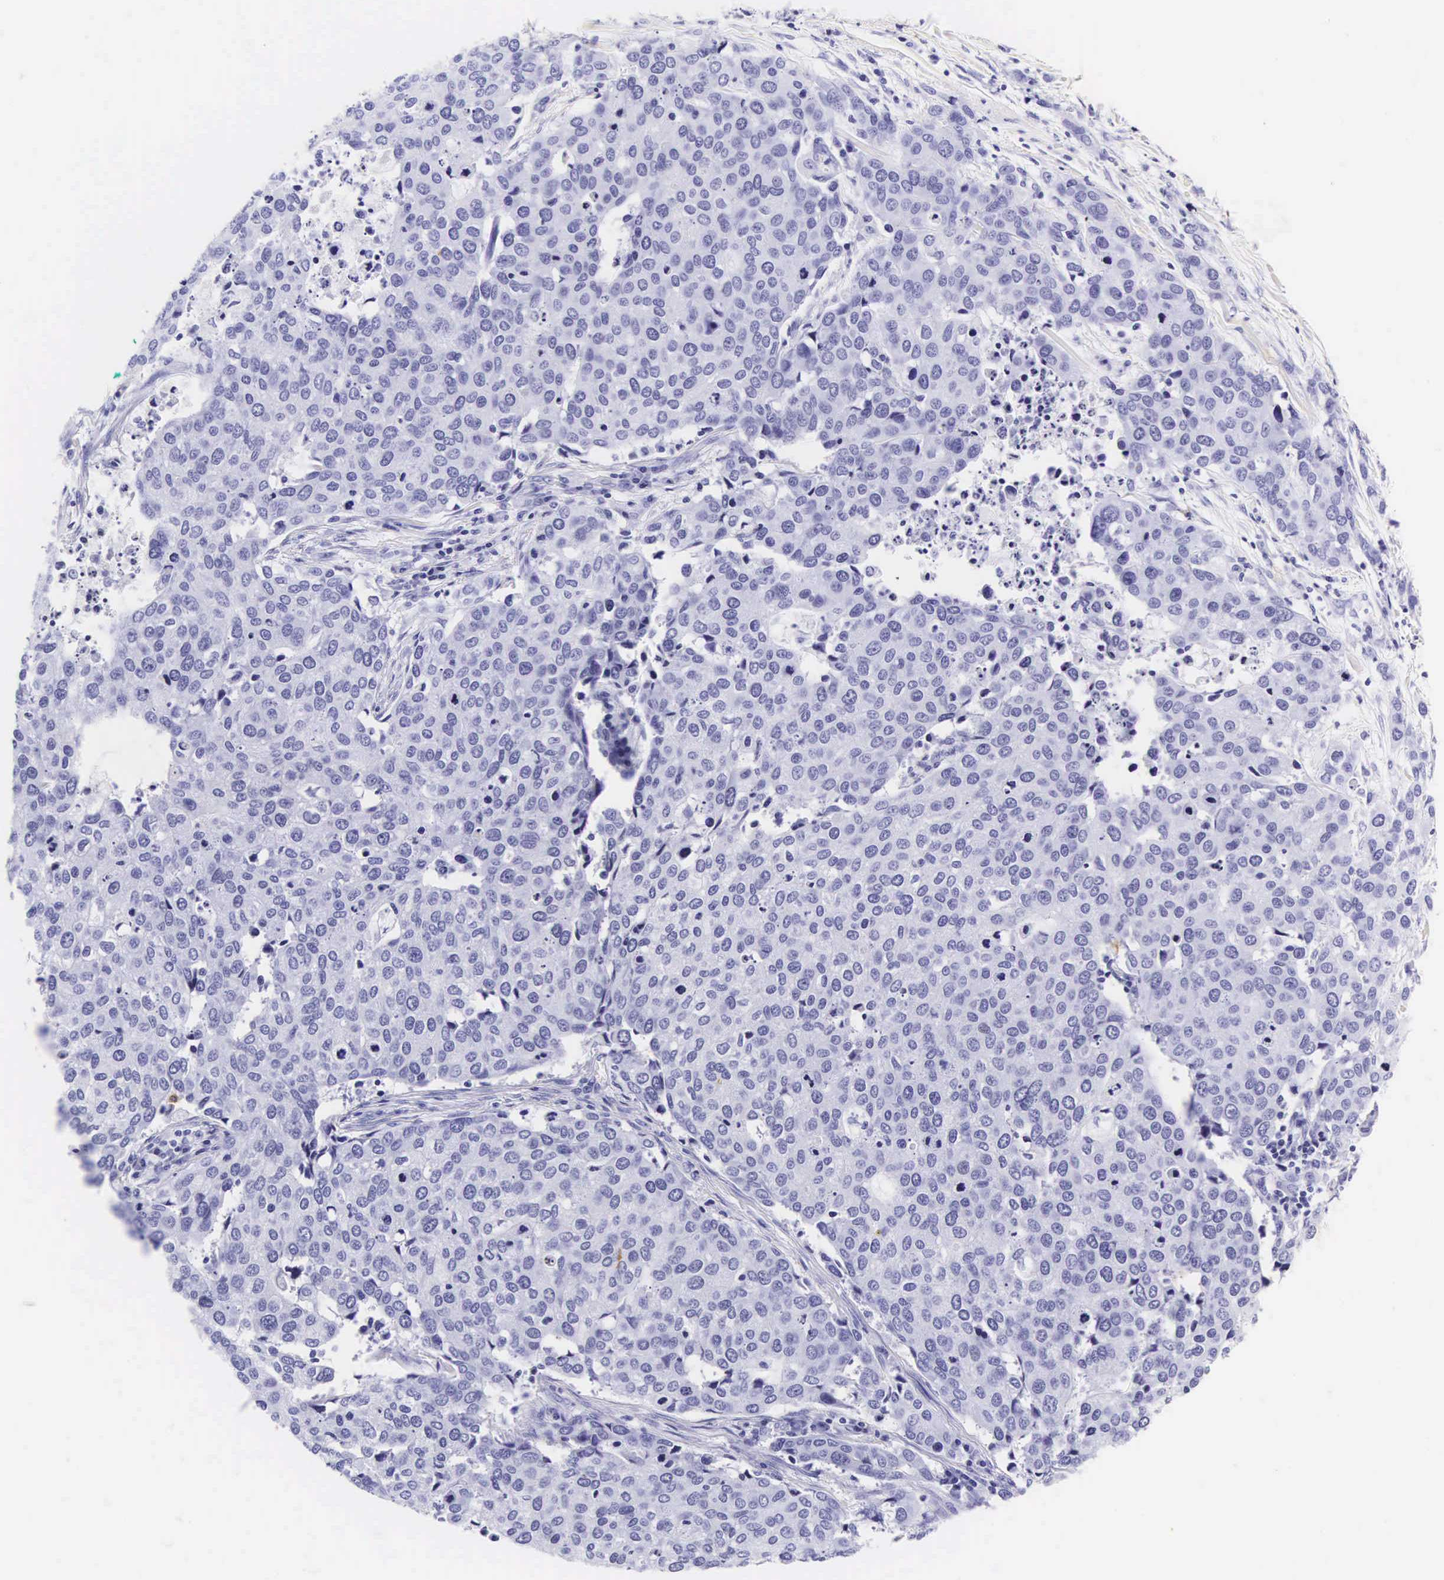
{"staining": {"intensity": "negative", "quantity": "none", "location": "none"}, "tissue": "cervical cancer", "cell_type": "Tumor cells", "image_type": "cancer", "snomed": [{"axis": "morphology", "description": "Squamous cell carcinoma, NOS"}, {"axis": "topography", "description": "Cervix"}], "caption": "Tumor cells are negative for protein expression in human cervical cancer (squamous cell carcinoma).", "gene": "CD1A", "patient": {"sex": "female", "age": 54}}